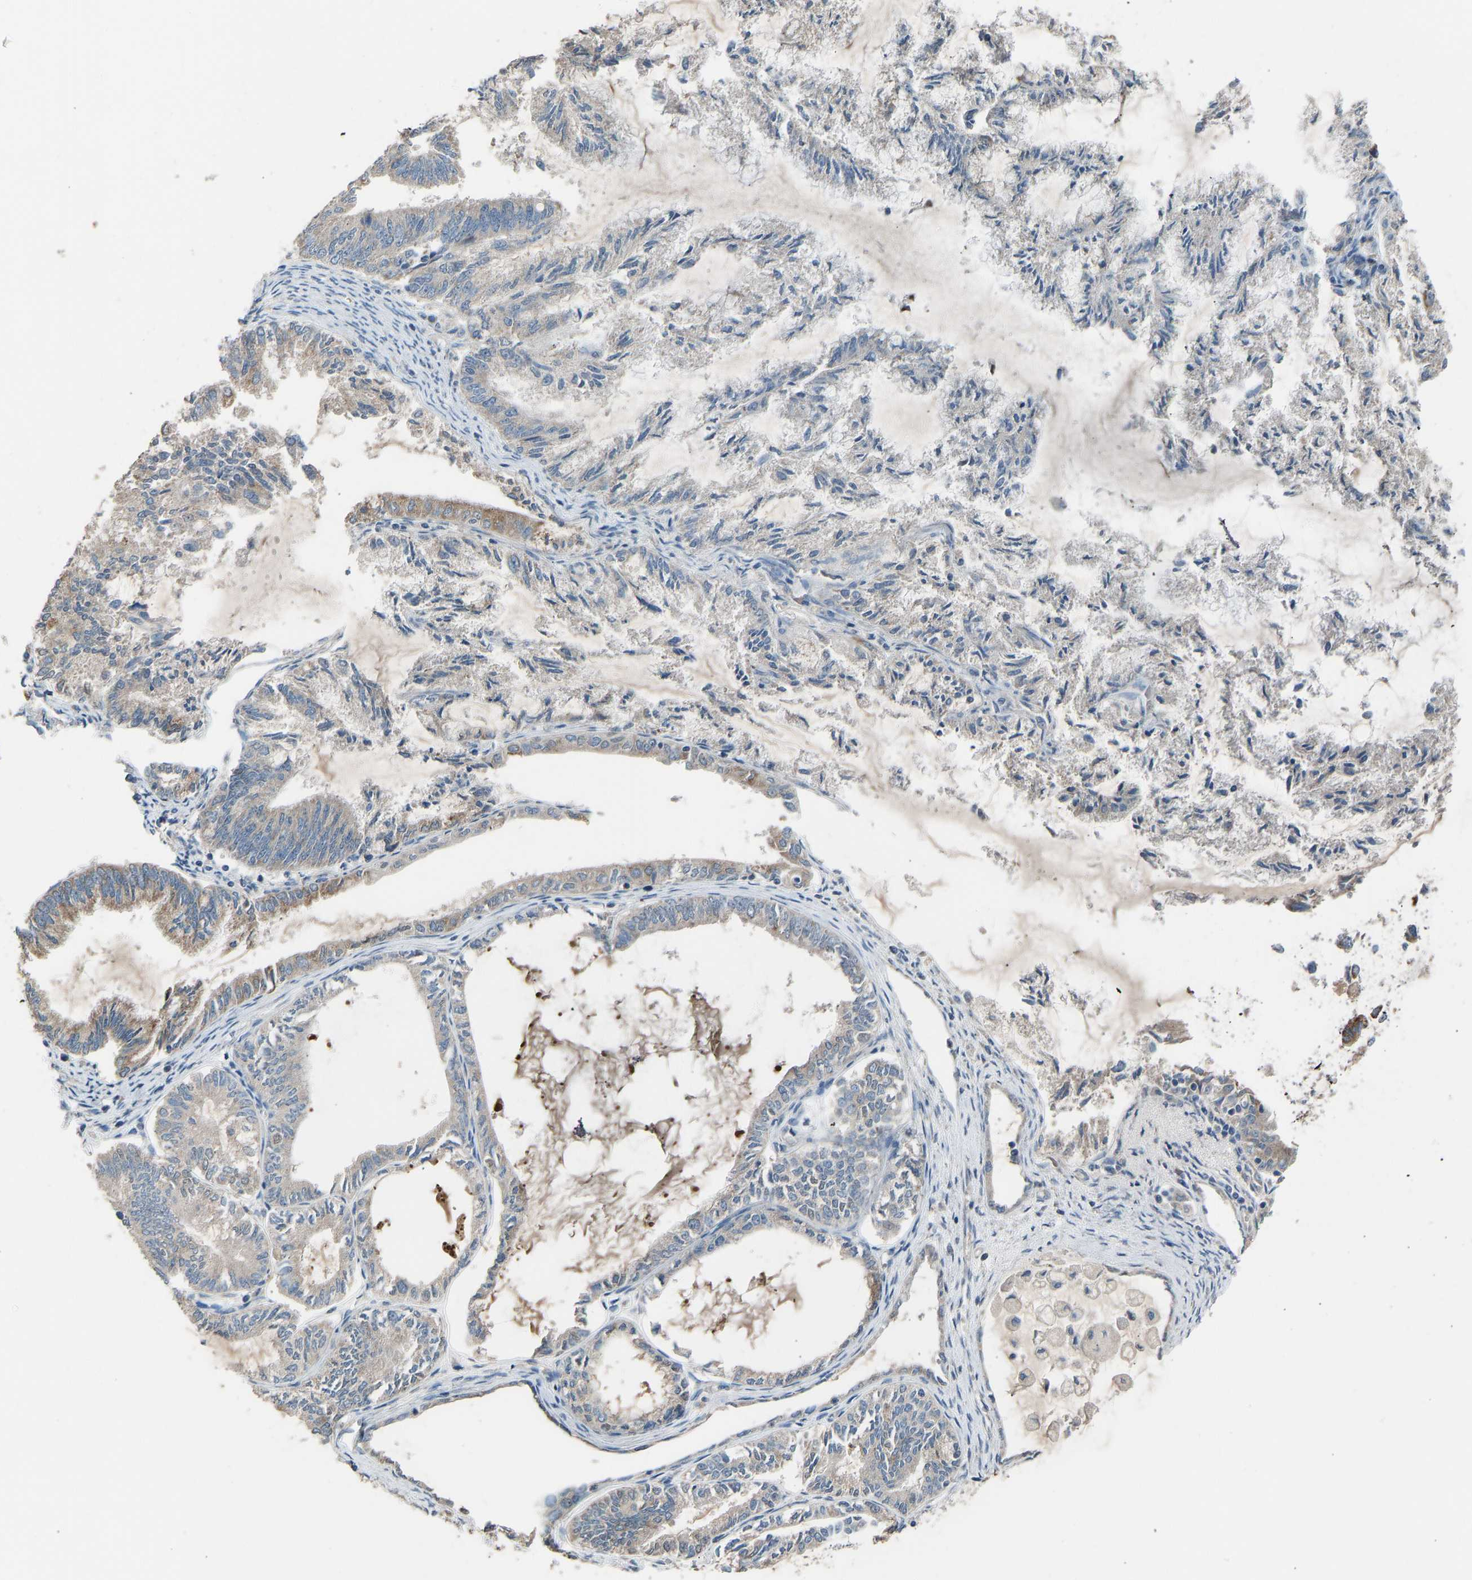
{"staining": {"intensity": "weak", "quantity": "<25%", "location": "cytoplasmic/membranous"}, "tissue": "endometrial cancer", "cell_type": "Tumor cells", "image_type": "cancer", "snomed": [{"axis": "morphology", "description": "Adenocarcinoma, NOS"}, {"axis": "topography", "description": "Endometrium"}], "caption": "This image is of adenocarcinoma (endometrial) stained with immunohistochemistry (IHC) to label a protein in brown with the nuclei are counter-stained blue. There is no expression in tumor cells.", "gene": "TGFBR3", "patient": {"sex": "female", "age": 86}}